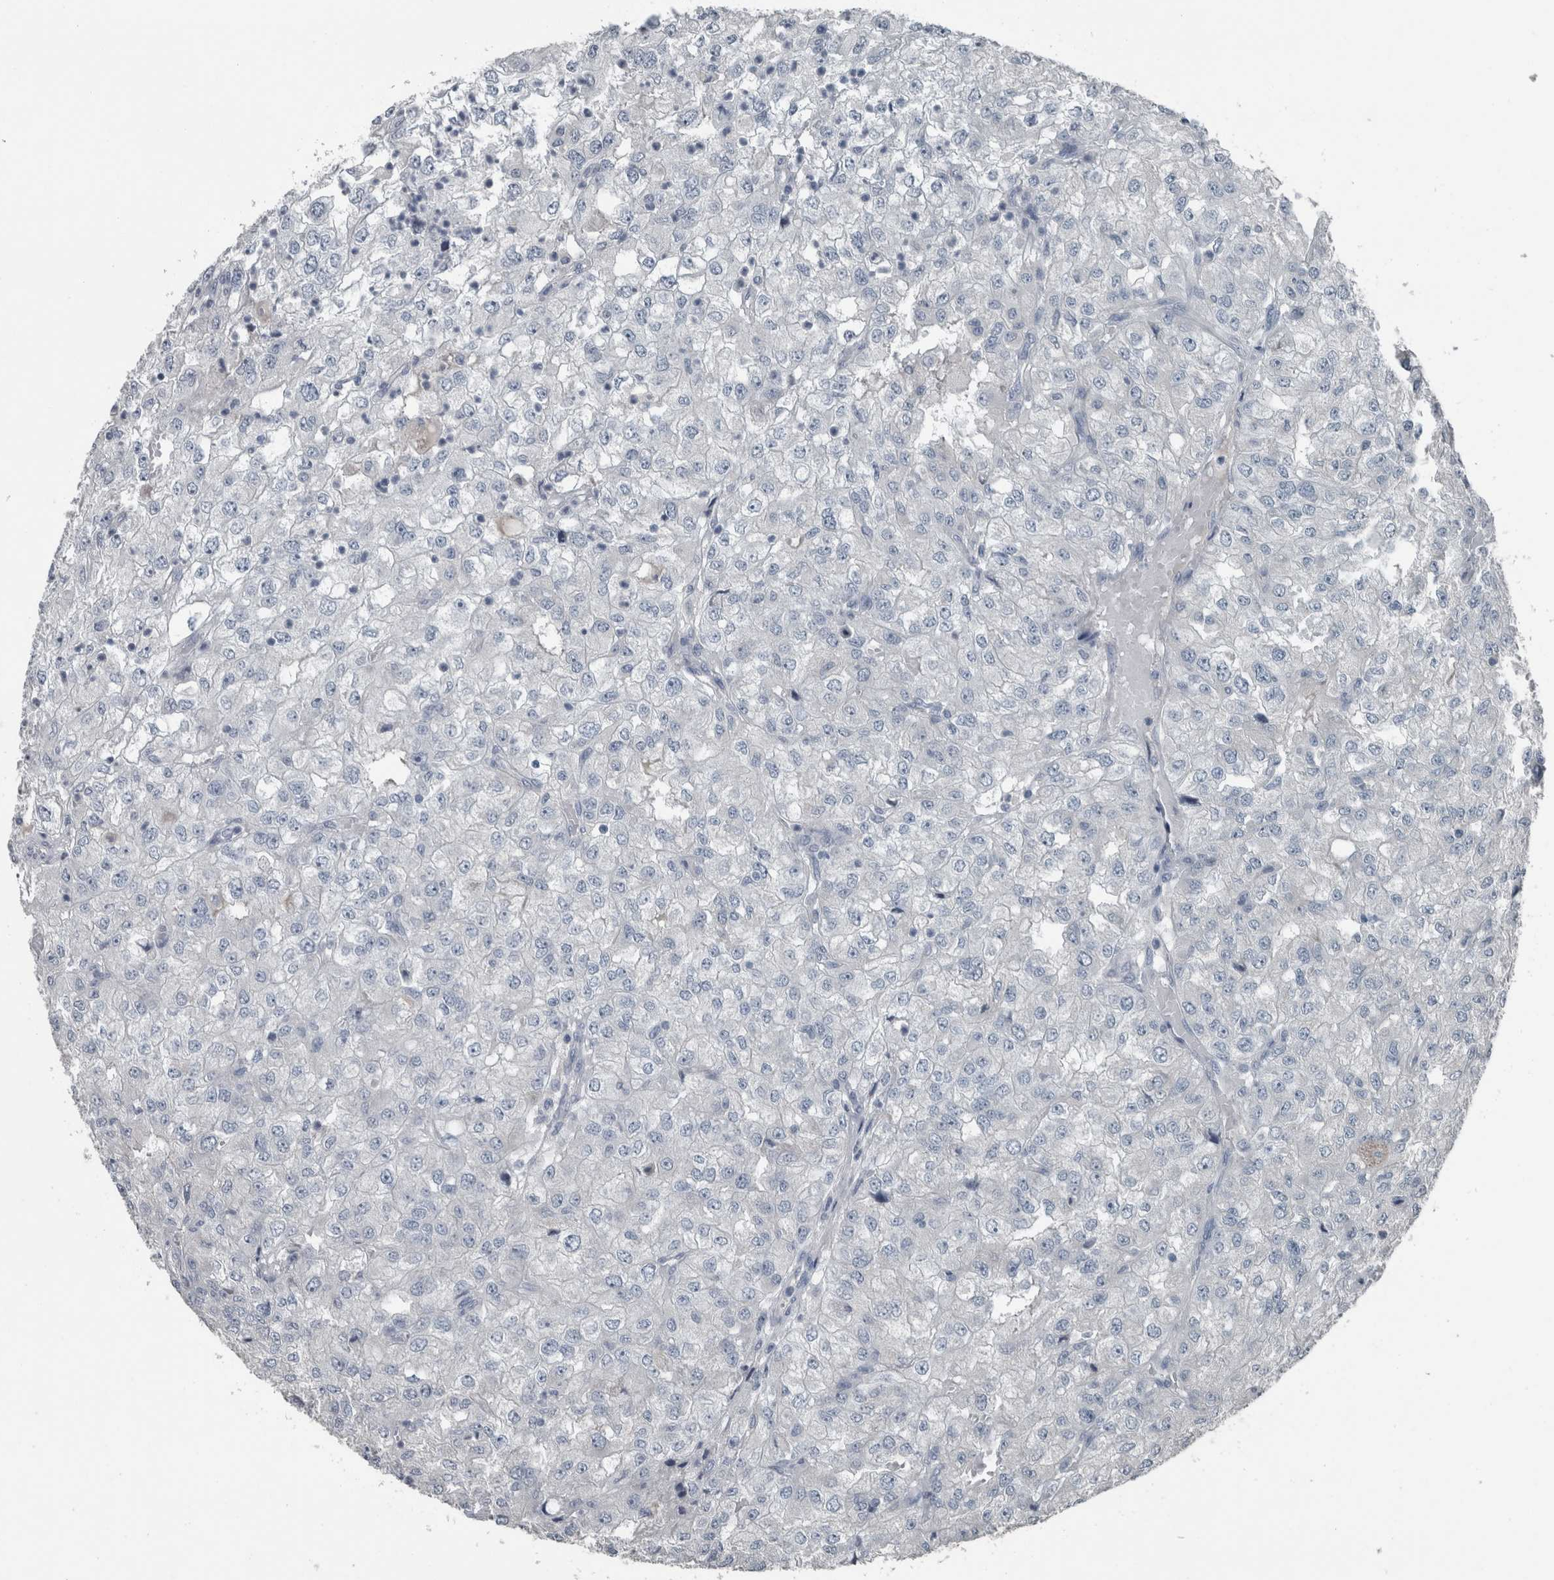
{"staining": {"intensity": "negative", "quantity": "none", "location": "none"}, "tissue": "renal cancer", "cell_type": "Tumor cells", "image_type": "cancer", "snomed": [{"axis": "morphology", "description": "Adenocarcinoma, NOS"}, {"axis": "topography", "description": "Kidney"}], "caption": "Adenocarcinoma (renal) was stained to show a protein in brown. There is no significant staining in tumor cells. (IHC, brightfield microscopy, high magnification).", "gene": "KRT20", "patient": {"sex": "female", "age": 54}}